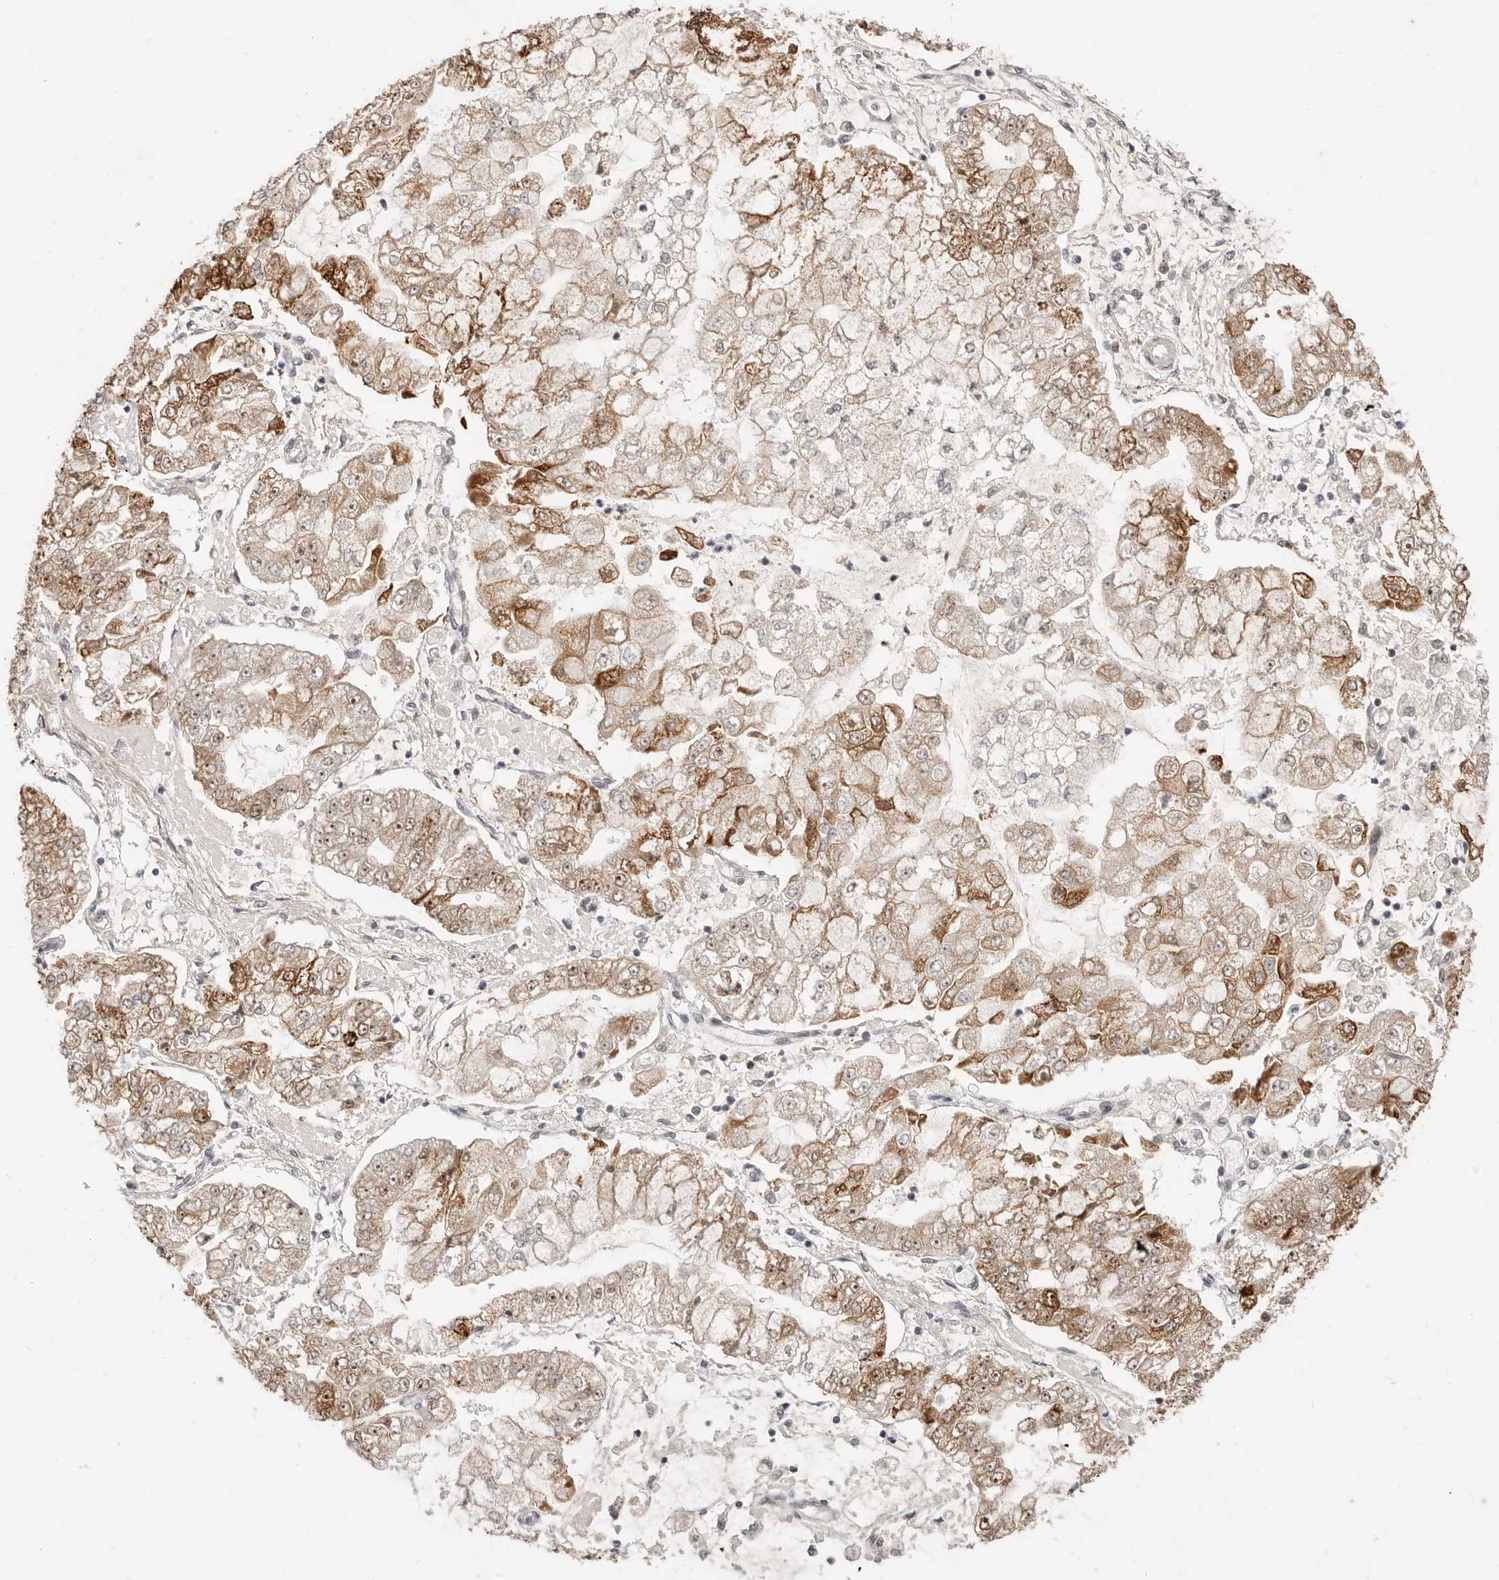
{"staining": {"intensity": "strong", "quantity": "25%-75%", "location": "cytoplasmic/membranous"}, "tissue": "stomach cancer", "cell_type": "Tumor cells", "image_type": "cancer", "snomed": [{"axis": "morphology", "description": "Adenocarcinoma, NOS"}, {"axis": "topography", "description": "Stomach"}], "caption": "The immunohistochemical stain shows strong cytoplasmic/membranous expression in tumor cells of stomach cancer tissue. Nuclei are stained in blue.", "gene": "RFC2", "patient": {"sex": "male", "age": 76}}